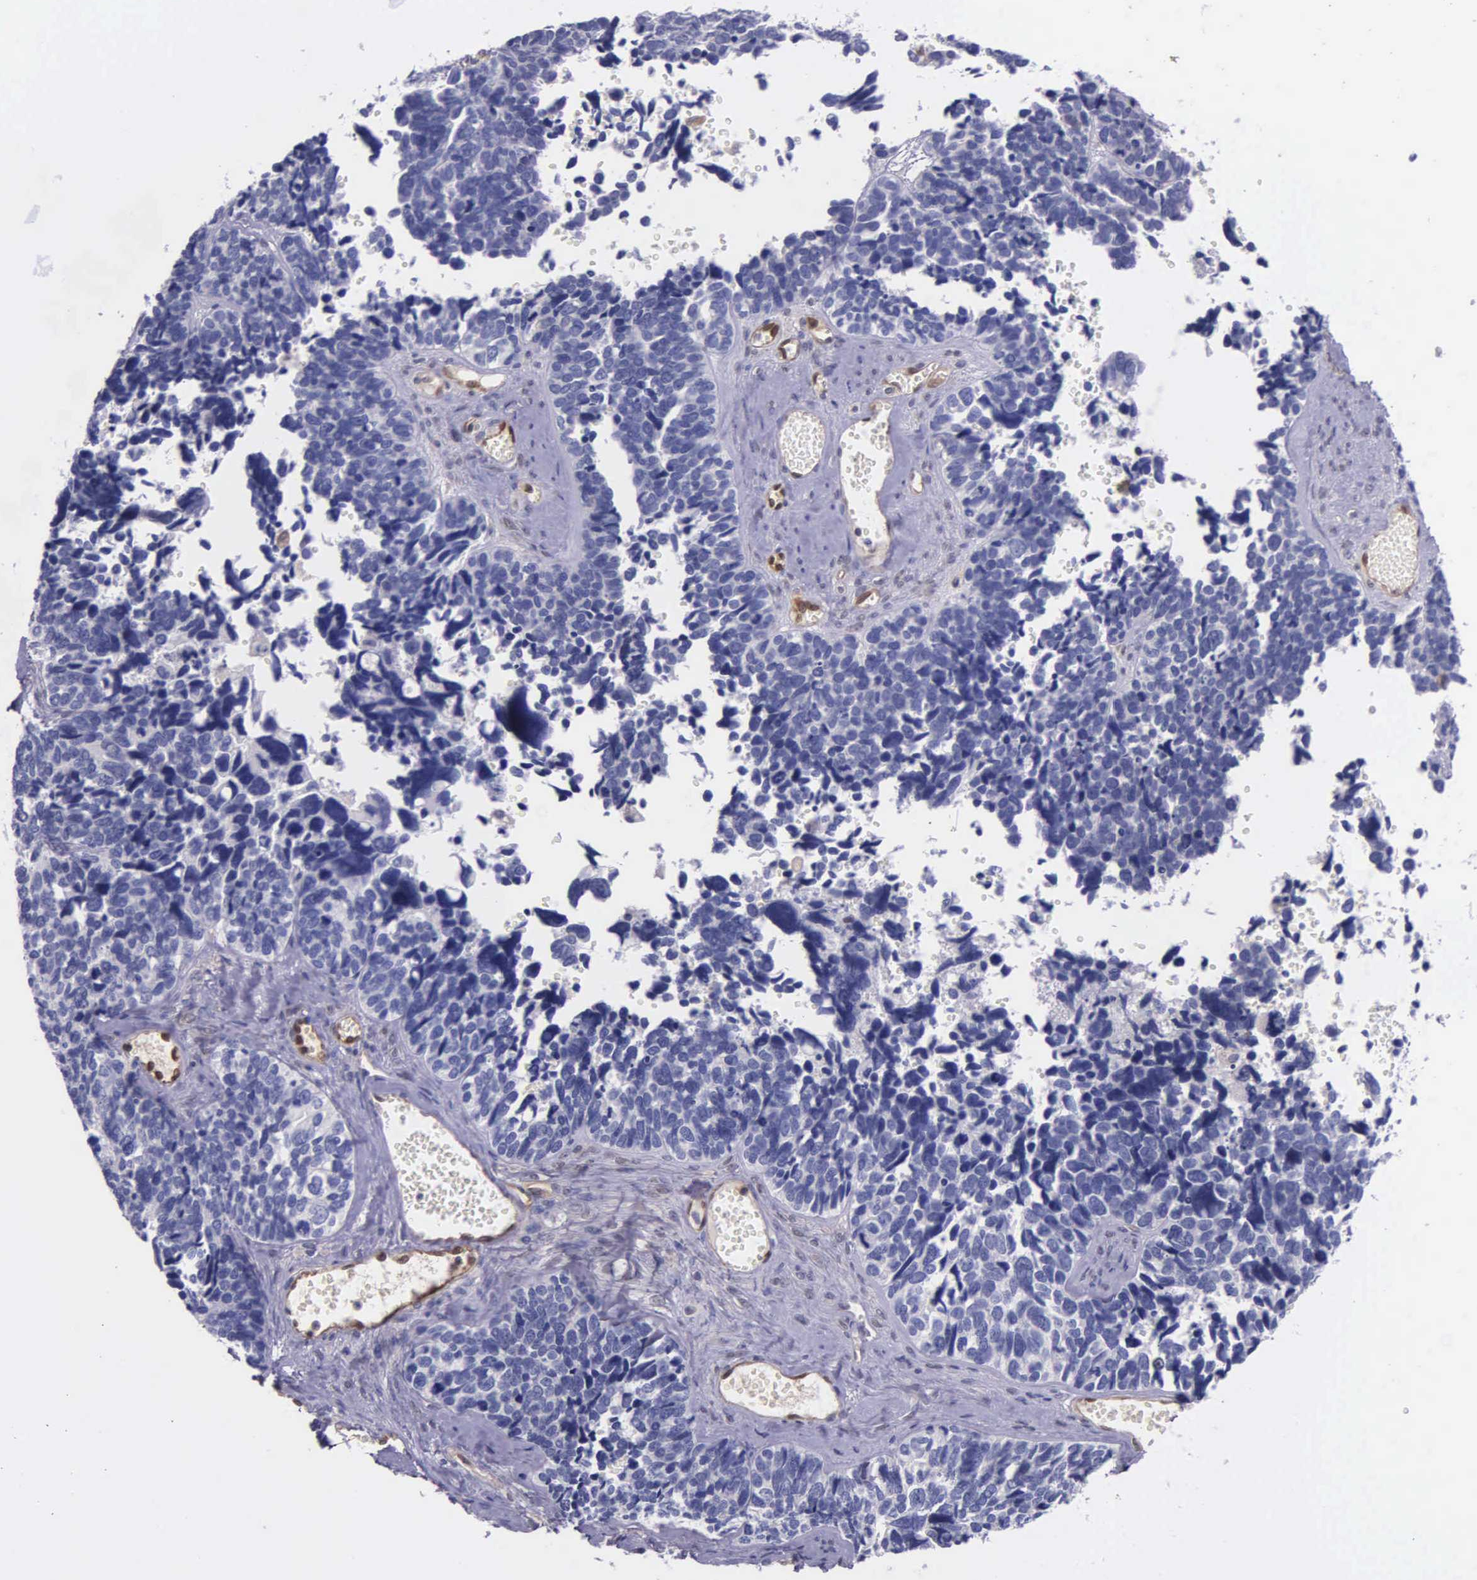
{"staining": {"intensity": "negative", "quantity": "none", "location": "none"}, "tissue": "ovarian cancer", "cell_type": "Tumor cells", "image_type": "cancer", "snomed": [{"axis": "morphology", "description": "Cystadenocarcinoma, serous, NOS"}, {"axis": "topography", "description": "Ovary"}], "caption": "Immunohistochemistry histopathology image of neoplastic tissue: human ovarian cancer (serous cystadenocarcinoma) stained with DAB exhibits no significant protein staining in tumor cells. Nuclei are stained in blue.", "gene": "GMPR2", "patient": {"sex": "female", "age": 77}}